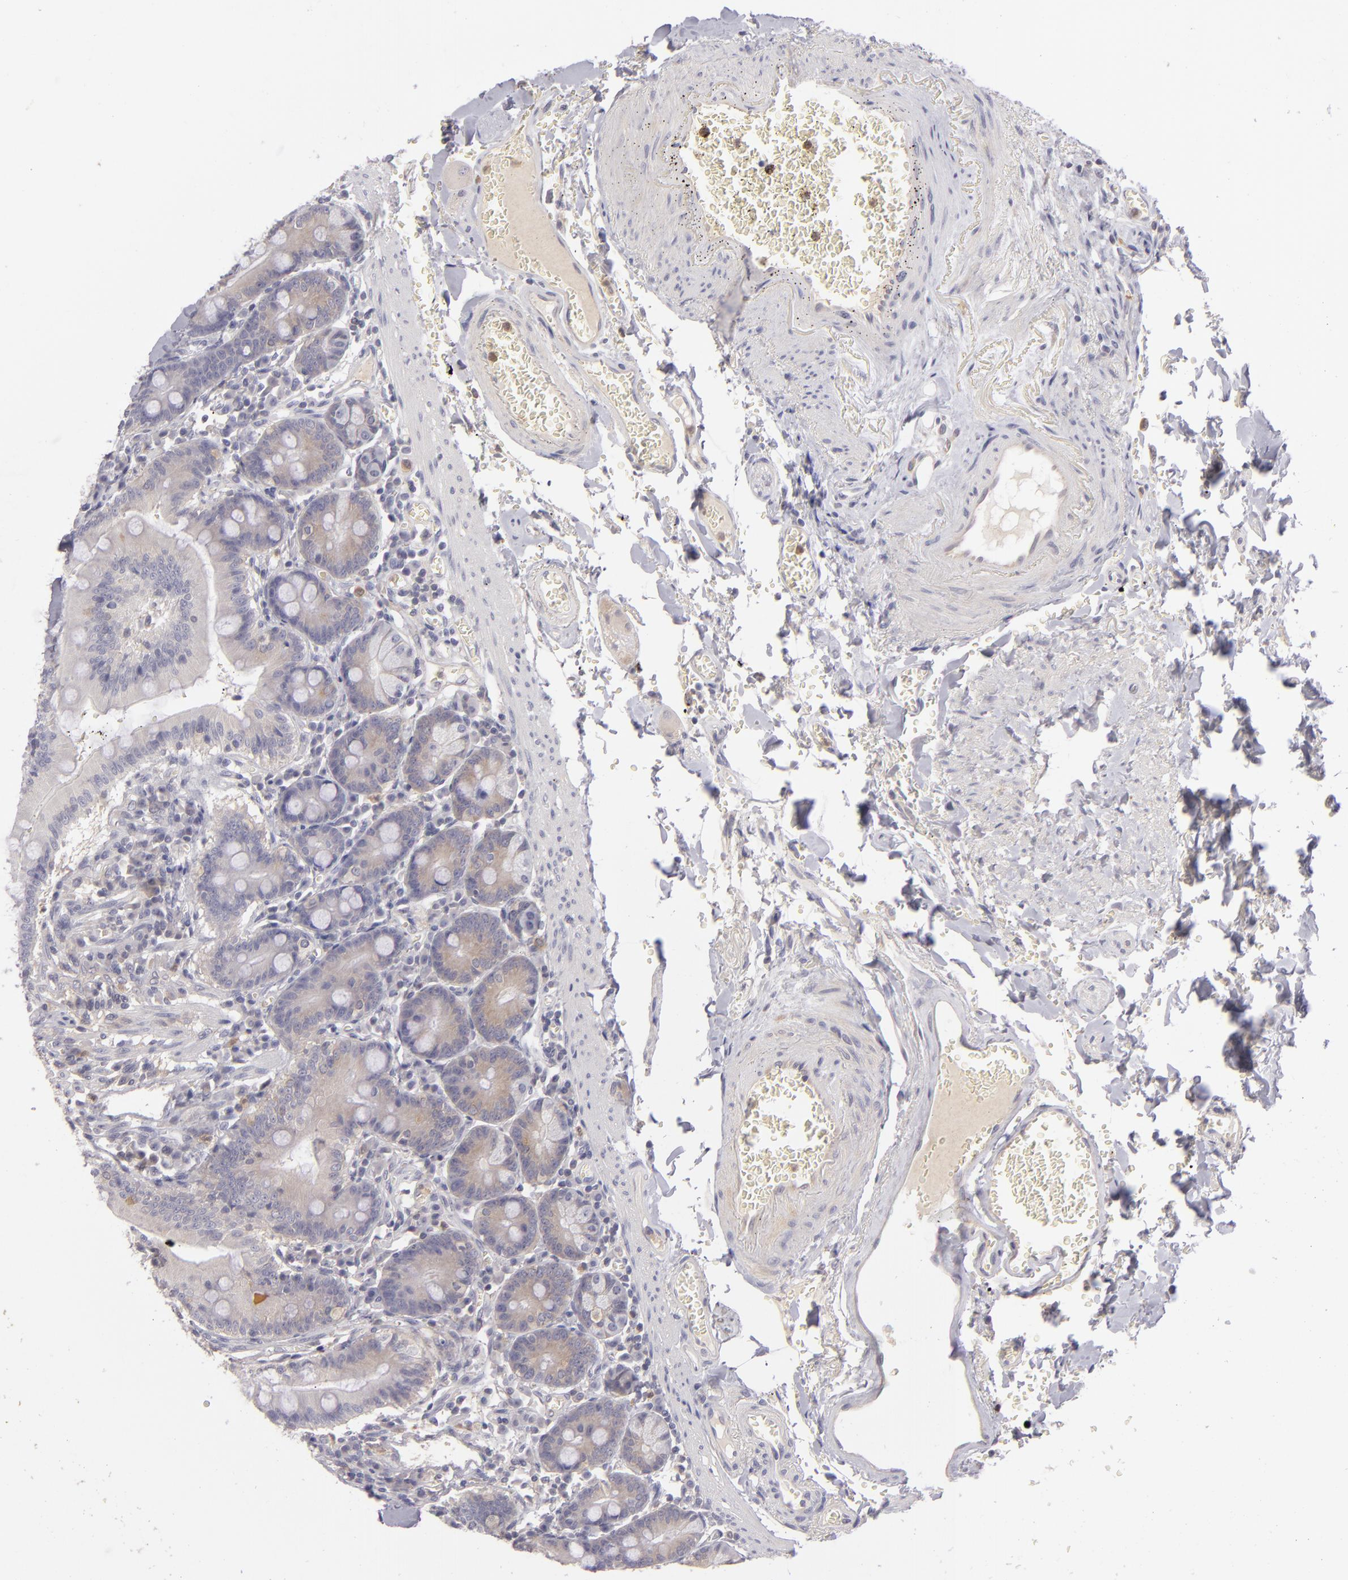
{"staining": {"intensity": "moderate", "quantity": "25%-75%", "location": "cytoplasmic/membranous"}, "tissue": "small intestine", "cell_type": "Glandular cells", "image_type": "normal", "snomed": [{"axis": "morphology", "description": "Normal tissue, NOS"}, {"axis": "topography", "description": "Small intestine"}], "caption": "Small intestine stained with a brown dye exhibits moderate cytoplasmic/membranous positive expression in about 25%-75% of glandular cells.", "gene": "MMP10", "patient": {"sex": "male", "age": 71}}